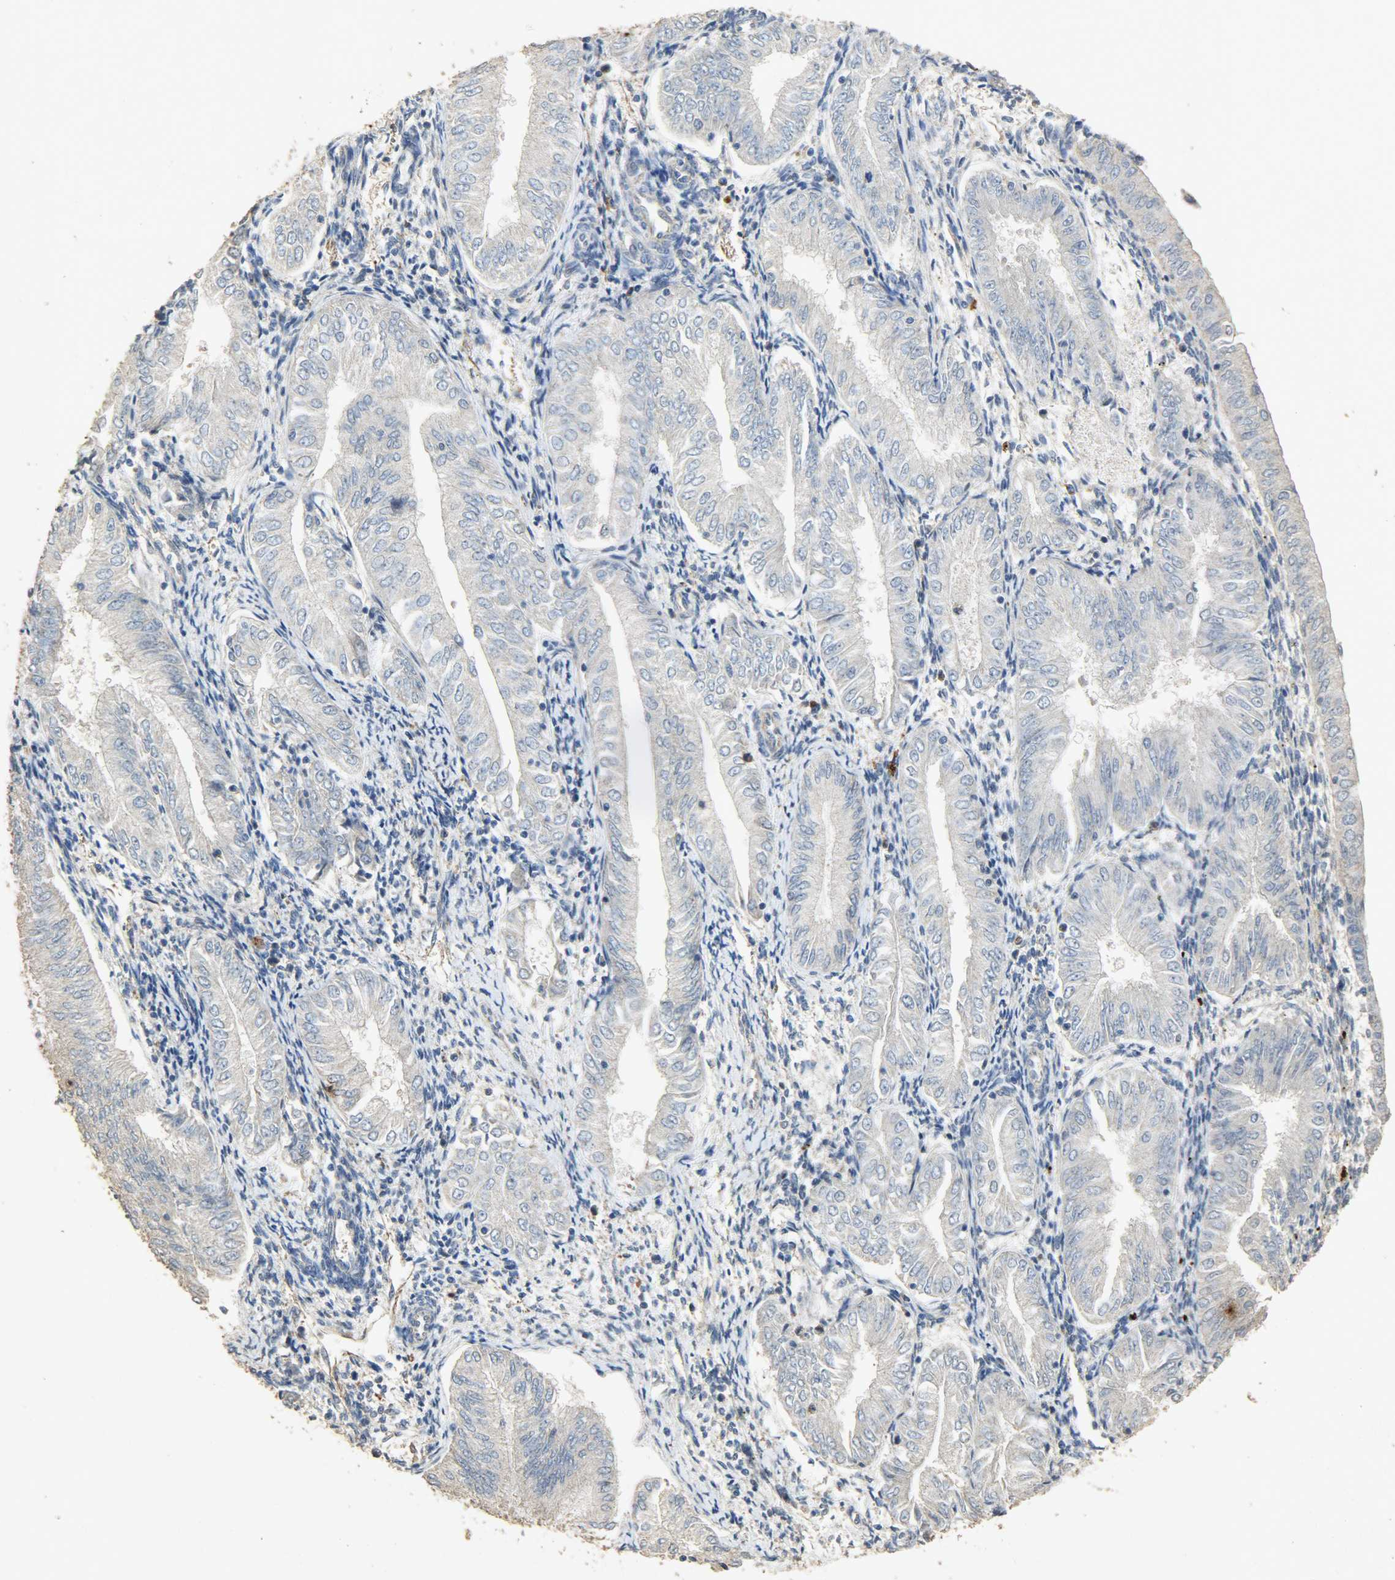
{"staining": {"intensity": "negative", "quantity": "none", "location": "none"}, "tissue": "endometrial cancer", "cell_type": "Tumor cells", "image_type": "cancer", "snomed": [{"axis": "morphology", "description": "Adenocarcinoma, NOS"}, {"axis": "topography", "description": "Endometrium"}], "caption": "Immunohistochemistry (IHC) of endometrial adenocarcinoma reveals no positivity in tumor cells. (DAB immunohistochemistry with hematoxylin counter stain).", "gene": "TPM4", "patient": {"sex": "female", "age": 53}}